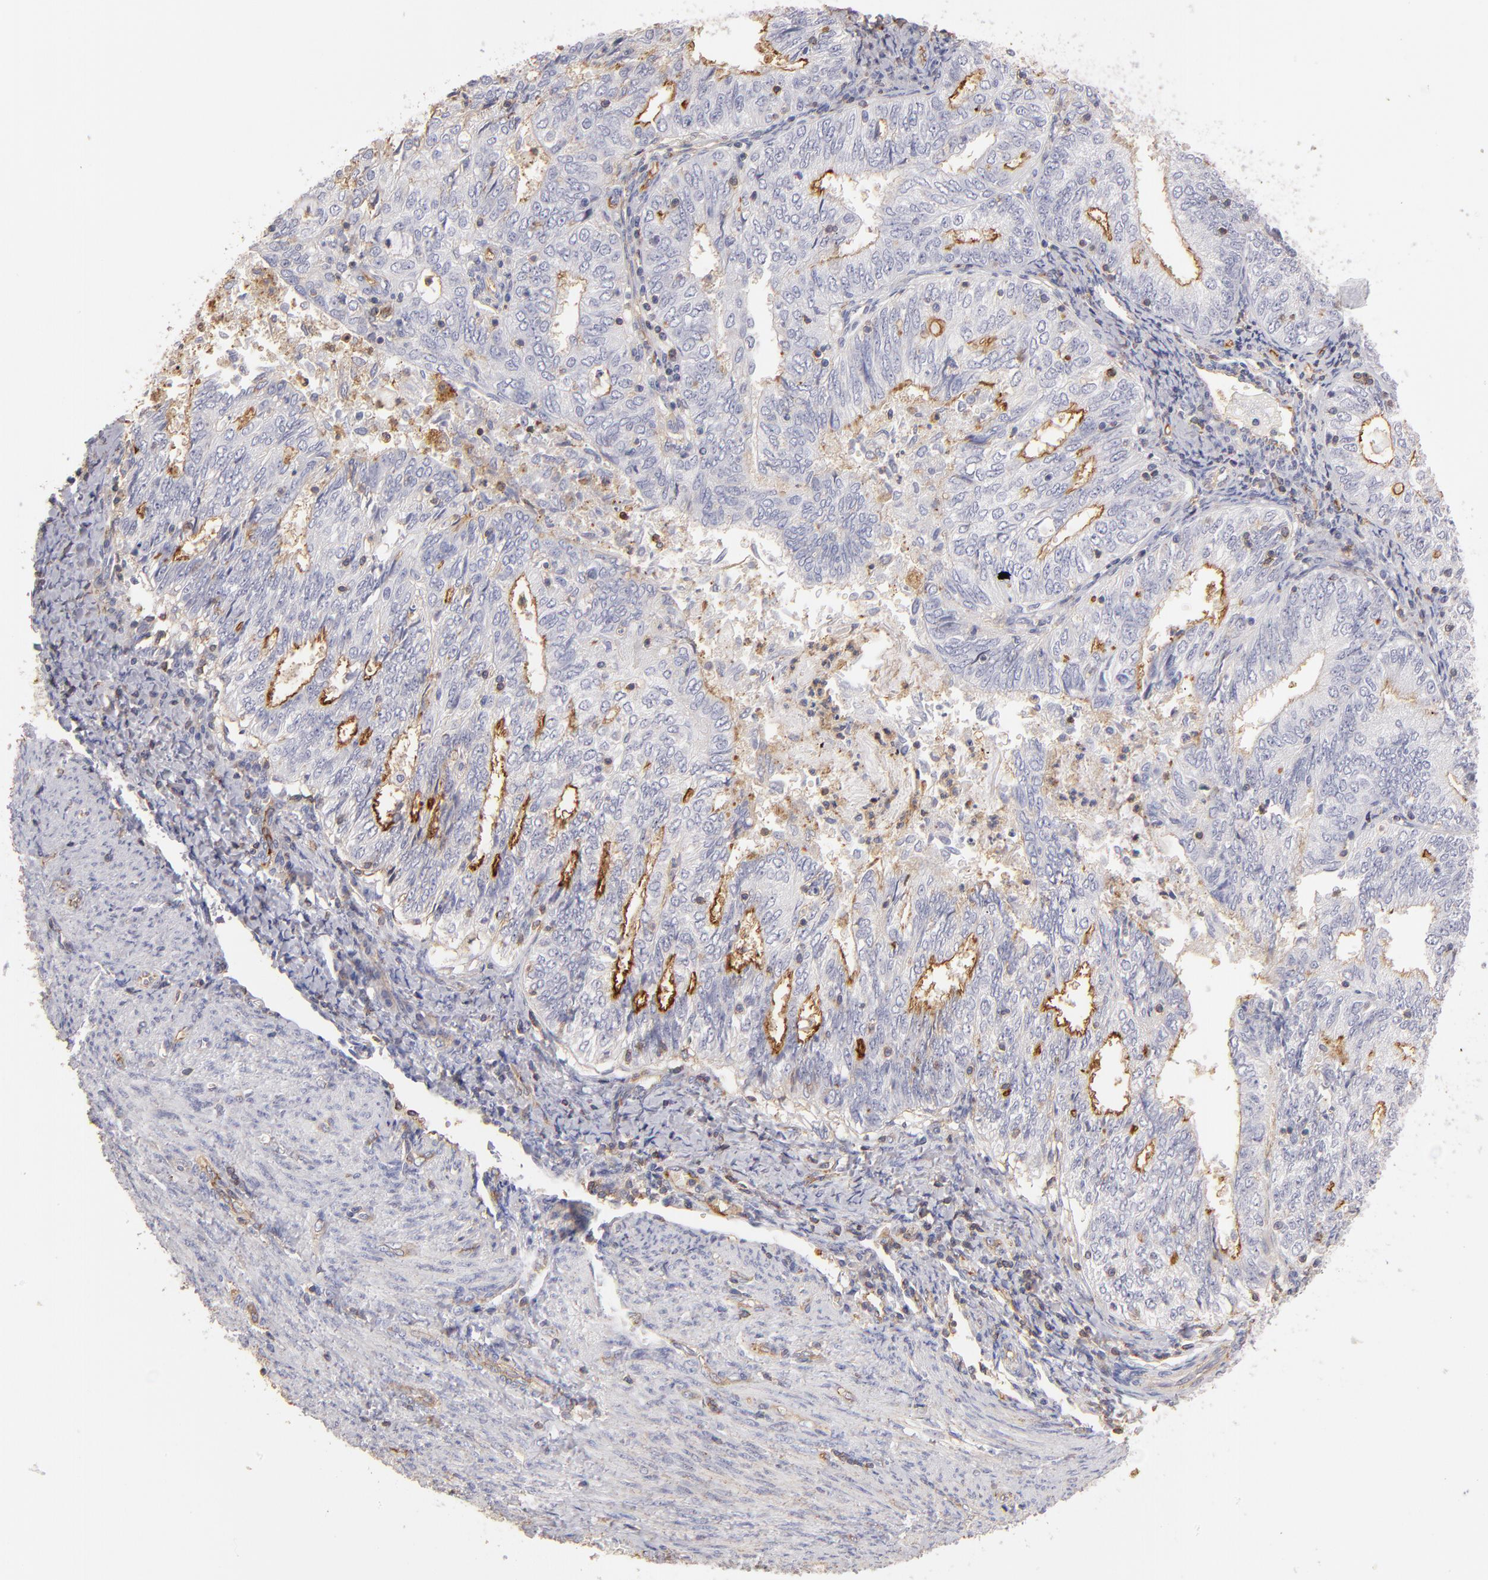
{"staining": {"intensity": "moderate", "quantity": "25%-75%", "location": "cytoplasmic/membranous"}, "tissue": "endometrial cancer", "cell_type": "Tumor cells", "image_type": "cancer", "snomed": [{"axis": "morphology", "description": "Adenocarcinoma, NOS"}, {"axis": "topography", "description": "Endometrium"}], "caption": "Protein analysis of endometrial cancer tissue reveals moderate cytoplasmic/membranous expression in approximately 25%-75% of tumor cells.", "gene": "ABCB1", "patient": {"sex": "female", "age": 69}}